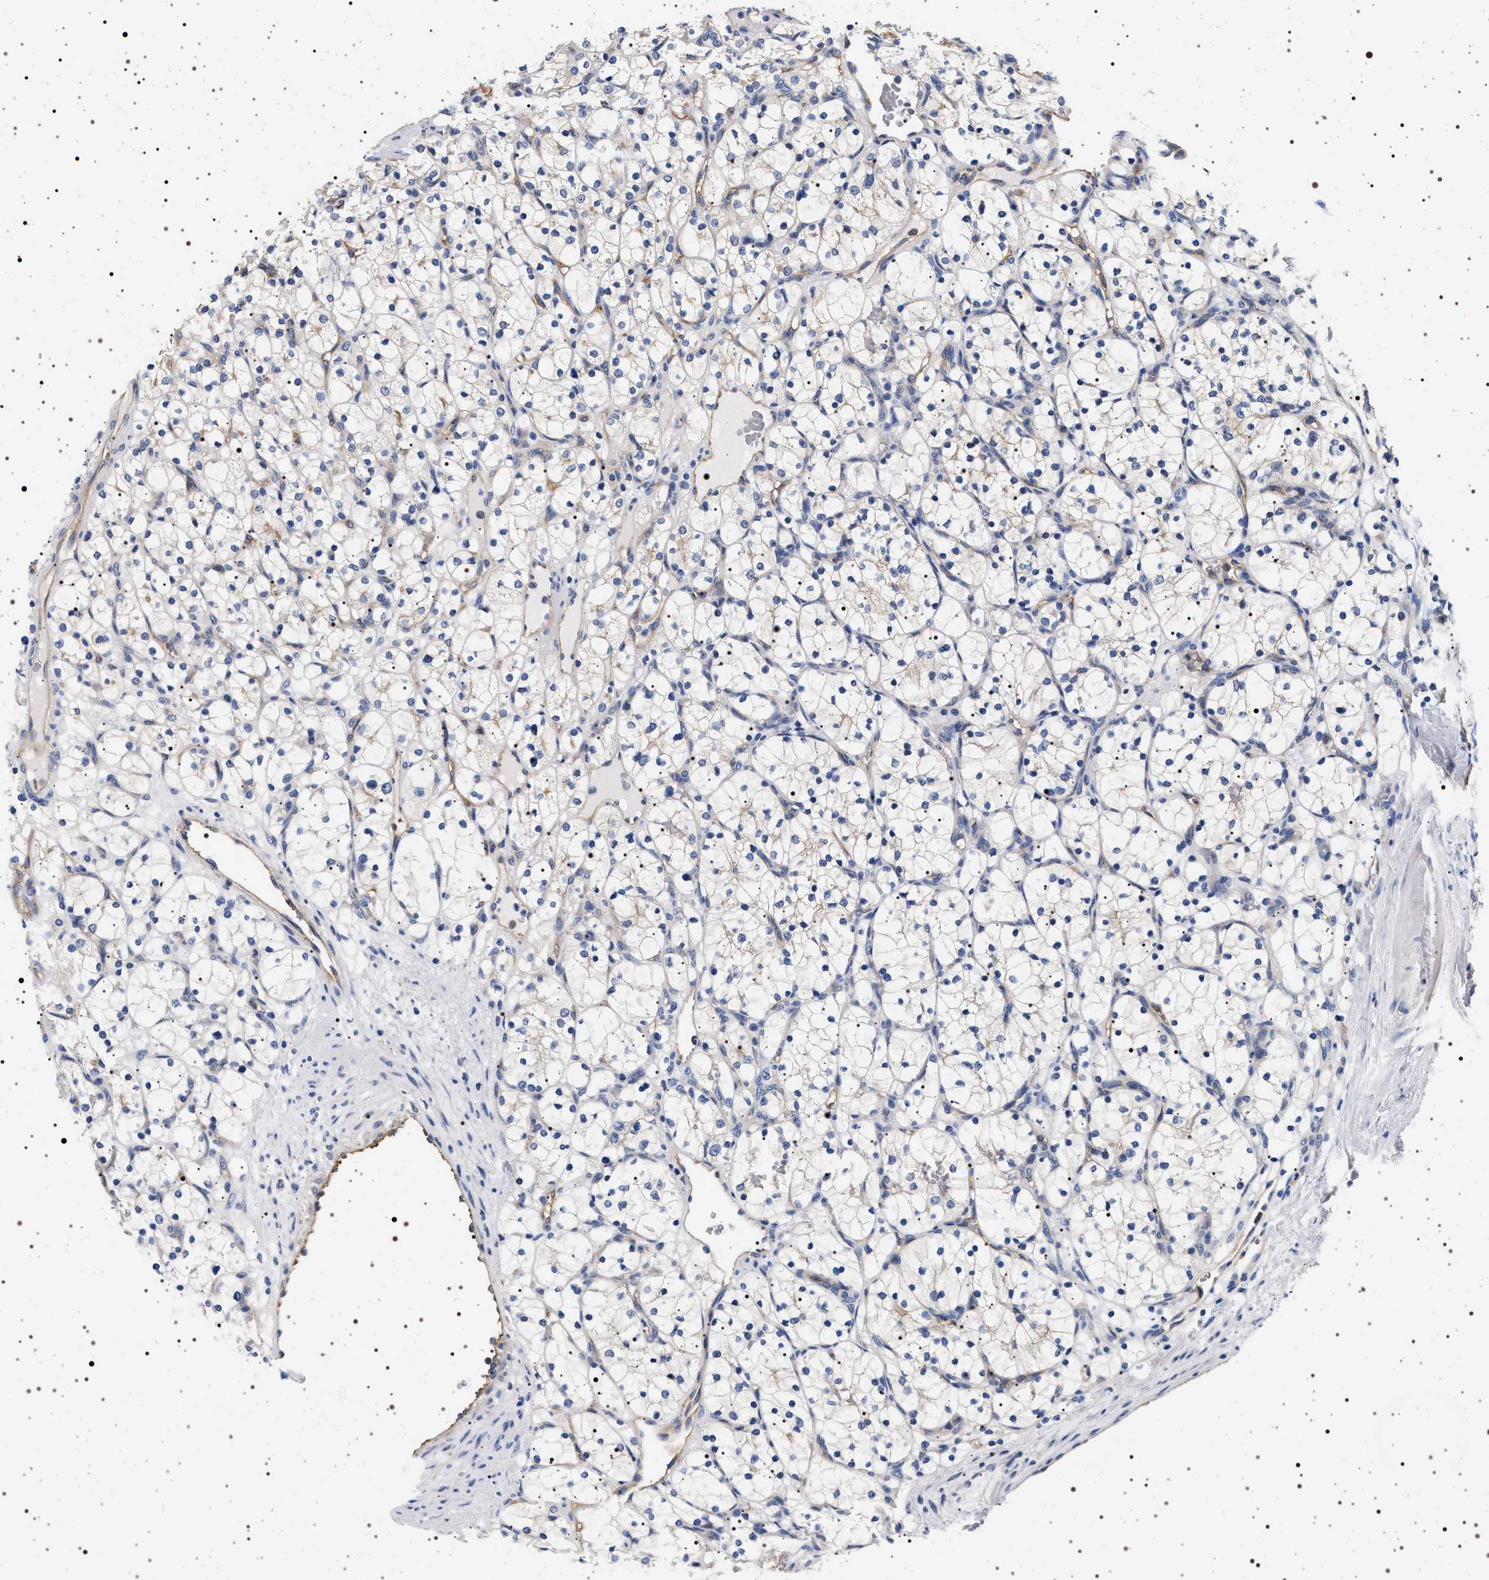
{"staining": {"intensity": "negative", "quantity": "none", "location": "none"}, "tissue": "renal cancer", "cell_type": "Tumor cells", "image_type": "cancer", "snomed": [{"axis": "morphology", "description": "Adenocarcinoma, NOS"}, {"axis": "topography", "description": "Kidney"}], "caption": "This is an immunohistochemistry (IHC) histopathology image of renal cancer (adenocarcinoma). There is no positivity in tumor cells.", "gene": "HSD17B1", "patient": {"sex": "female", "age": 69}}